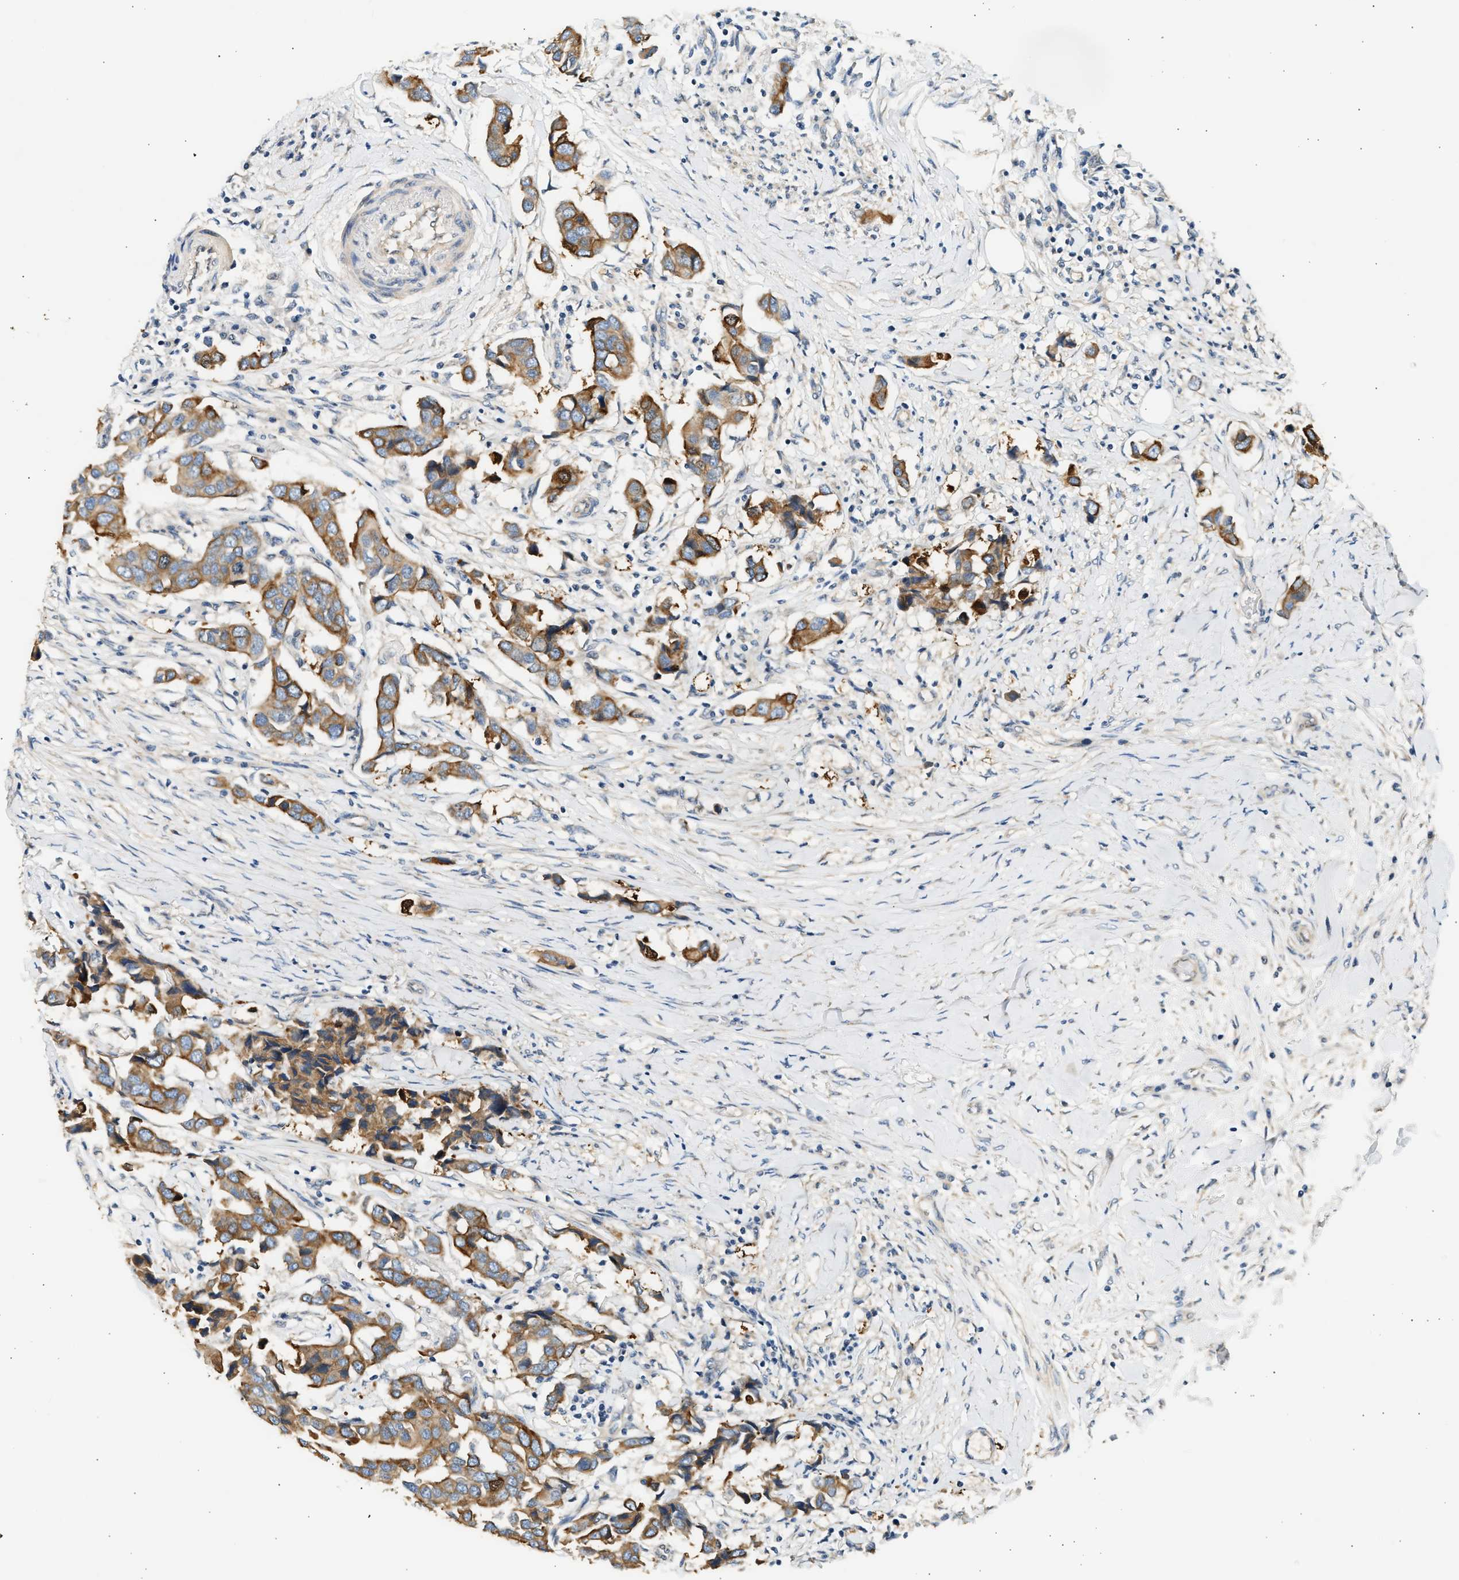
{"staining": {"intensity": "moderate", "quantity": ">75%", "location": "cytoplasmic/membranous"}, "tissue": "breast cancer", "cell_type": "Tumor cells", "image_type": "cancer", "snomed": [{"axis": "morphology", "description": "Duct carcinoma"}, {"axis": "topography", "description": "Breast"}], "caption": "Approximately >75% of tumor cells in intraductal carcinoma (breast) show moderate cytoplasmic/membranous protein positivity as visualized by brown immunohistochemical staining.", "gene": "WDR31", "patient": {"sex": "female", "age": 80}}